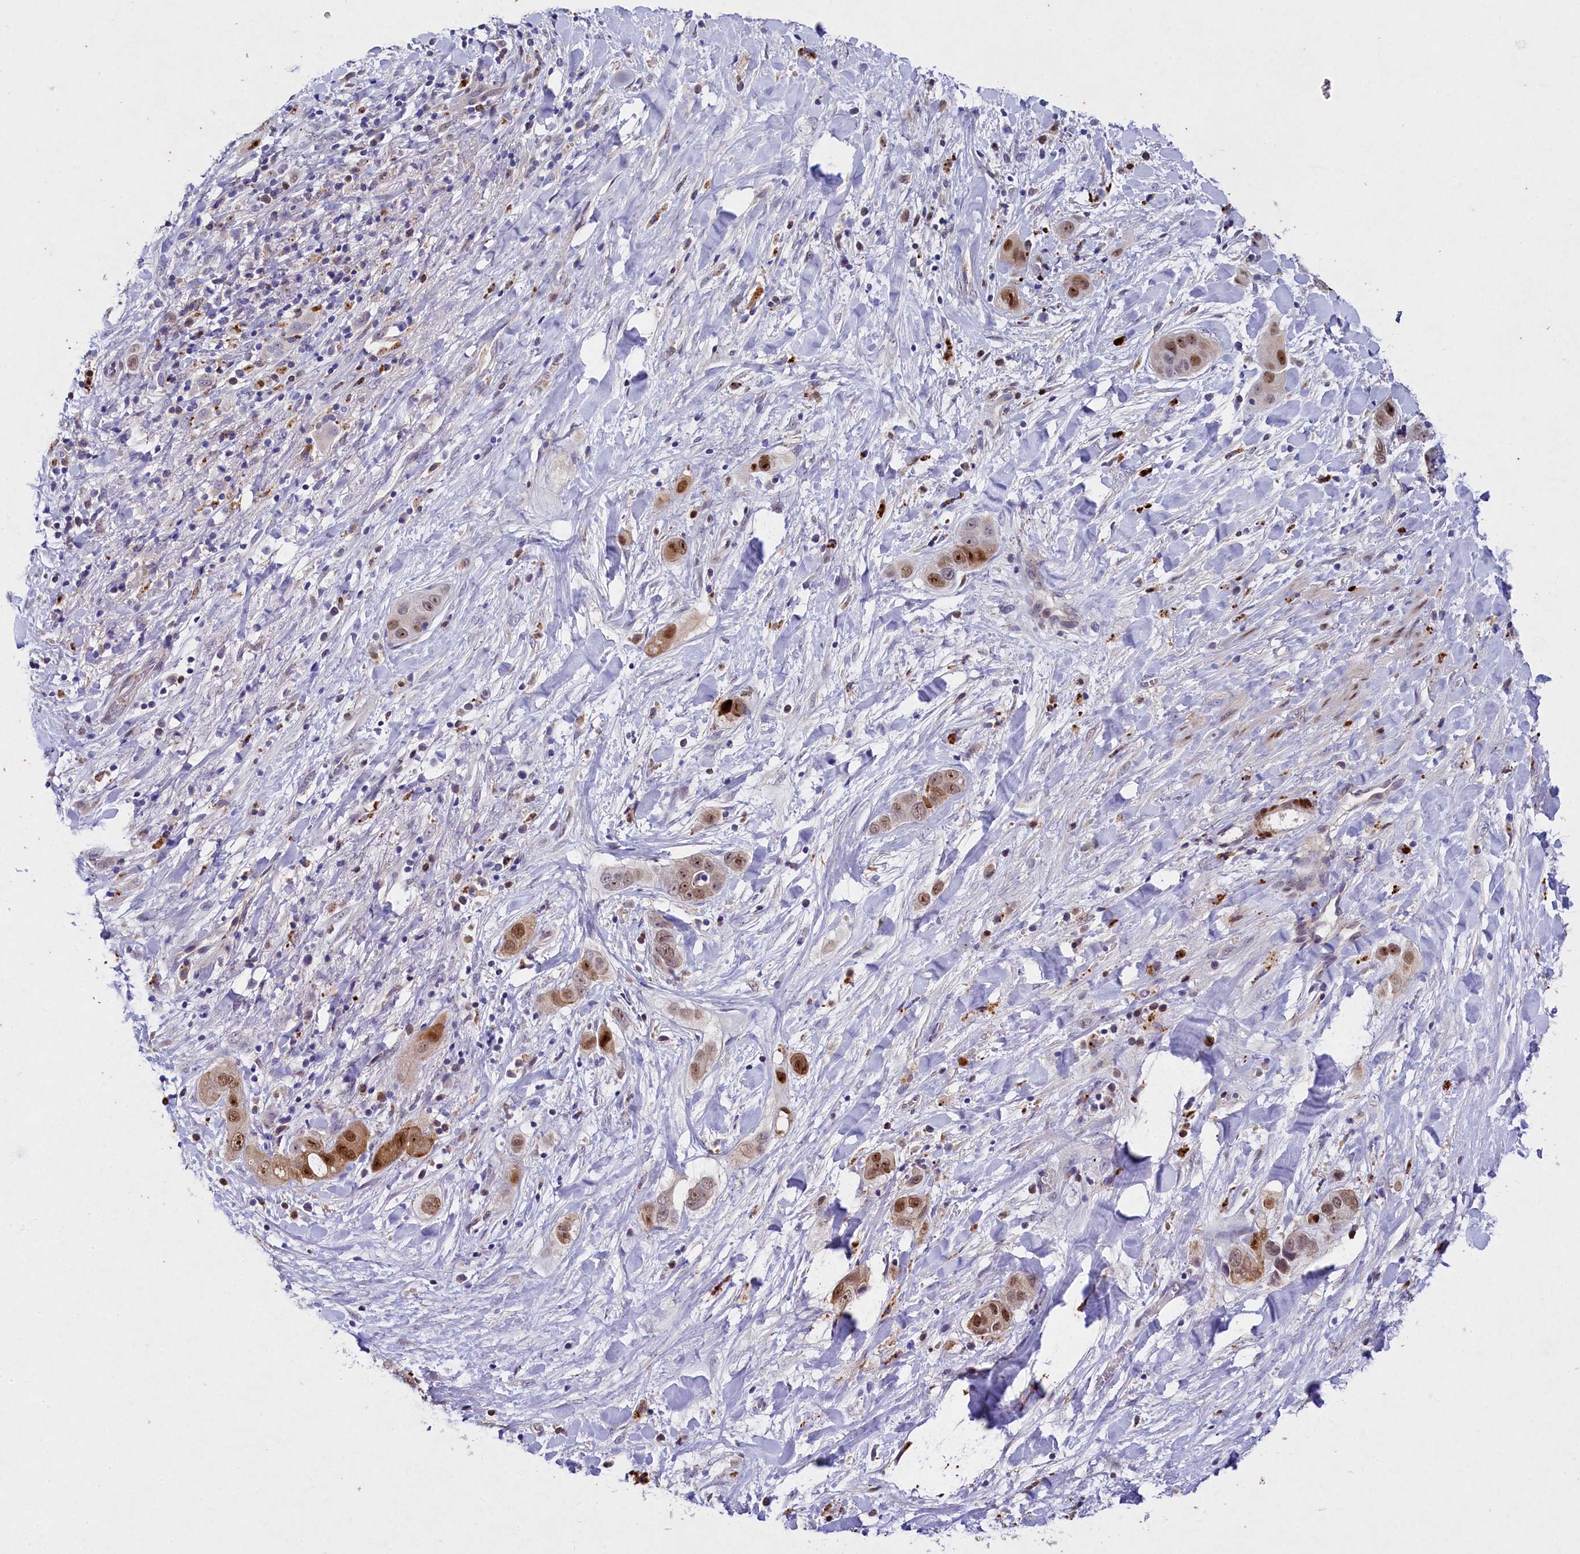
{"staining": {"intensity": "moderate", "quantity": ">75%", "location": "nuclear"}, "tissue": "liver cancer", "cell_type": "Tumor cells", "image_type": "cancer", "snomed": [{"axis": "morphology", "description": "Cholangiocarcinoma"}, {"axis": "topography", "description": "Liver"}], "caption": "High-power microscopy captured an IHC image of cholangiocarcinoma (liver), revealing moderate nuclear staining in approximately >75% of tumor cells.", "gene": "TGDS", "patient": {"sex": "female", "age": 52}}